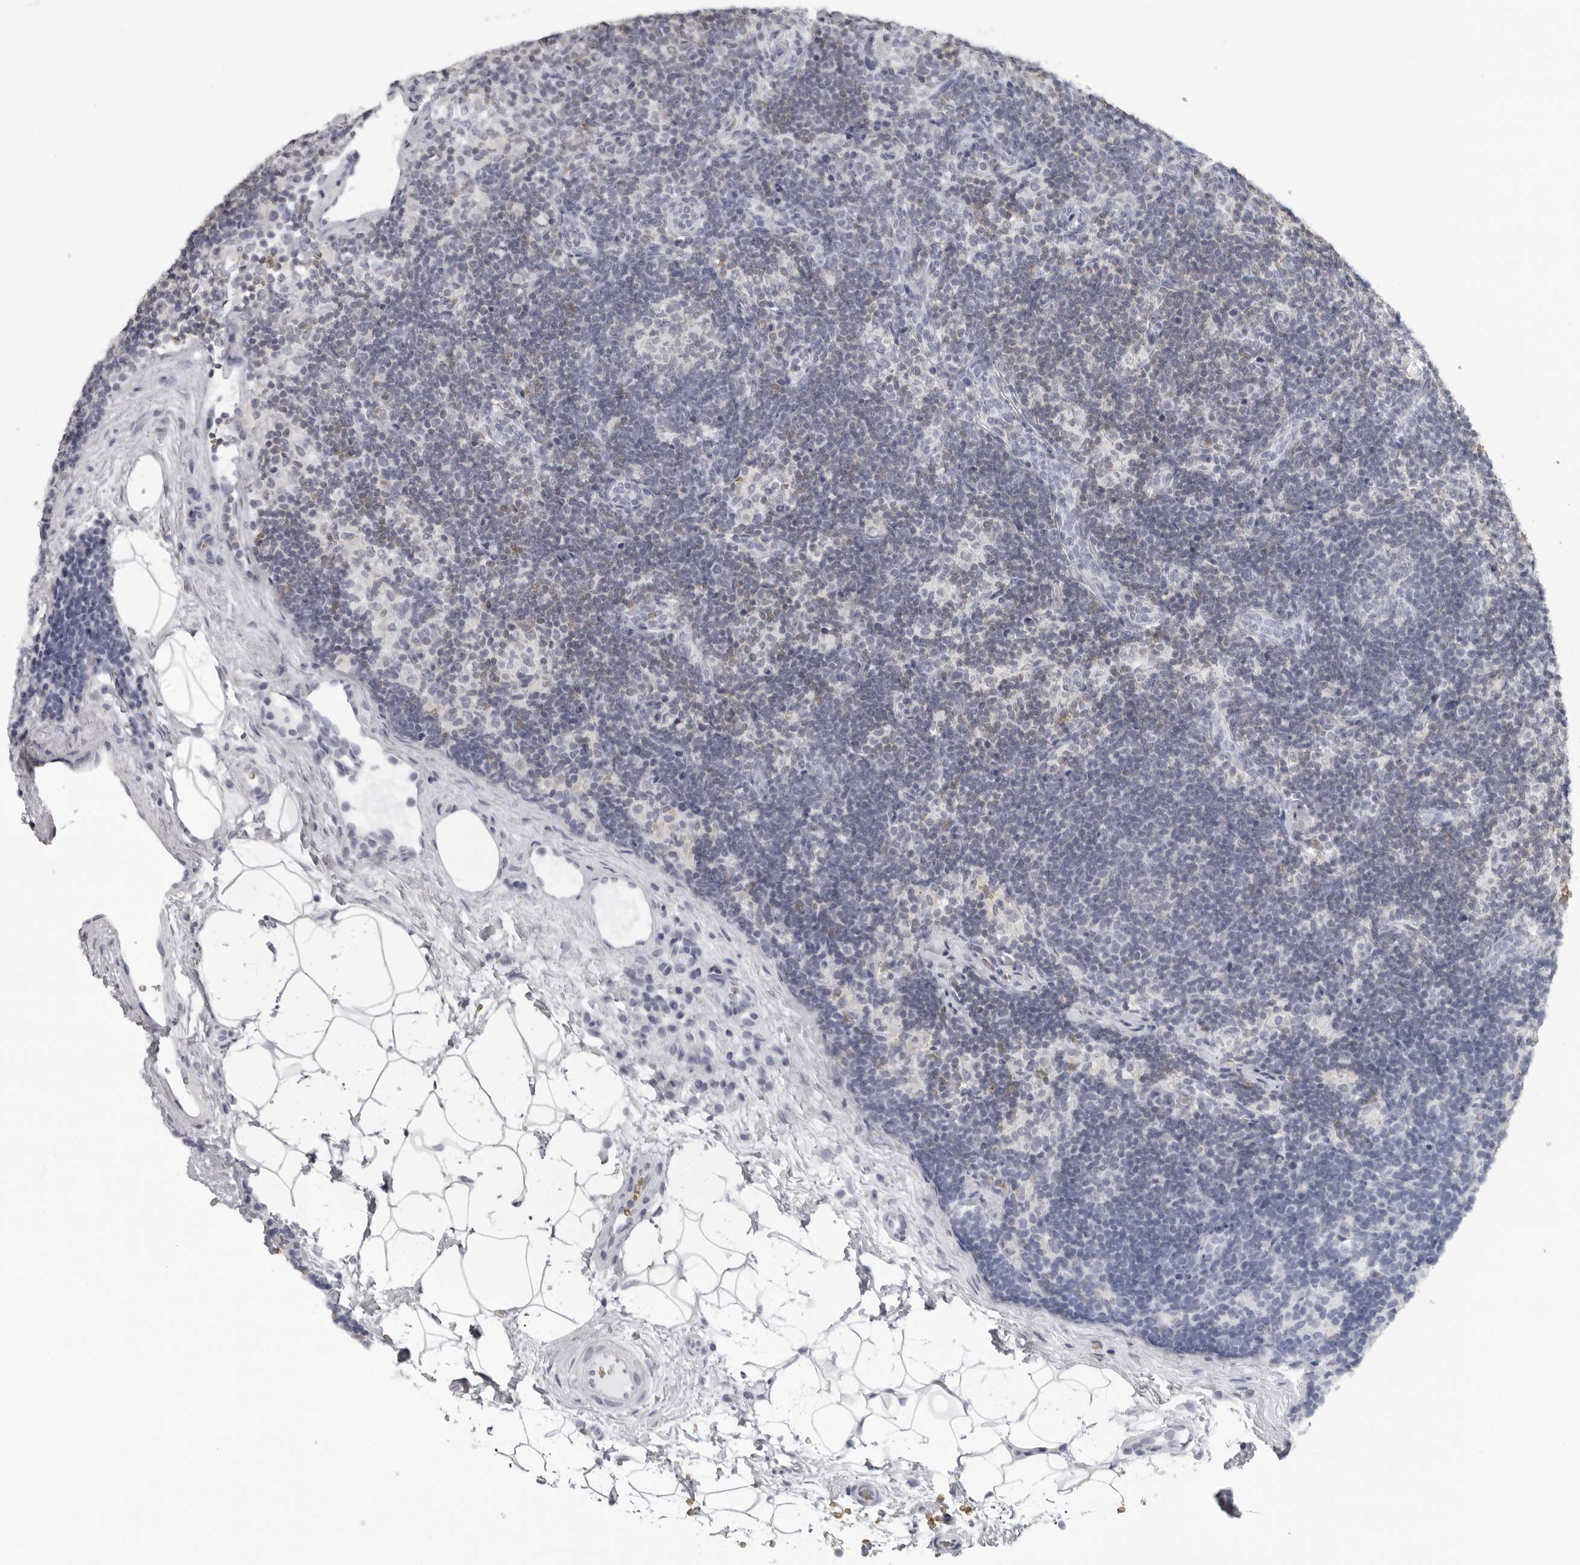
{"staining": {"intensity": "negative", "quantity": "none", "location": "none"}, "tissue": "lymph node", "cell_type": "Germinal center cells", "image_type": "normal", "snomed": [{"axis": "morphology", "description": "Normal tissue, NOS"}, {"axis": "topography", "description": "Lymph node"}], "caption": "Immunohistochemistry (IHC) of normal human lymph node shows no expression in germinal center cells.", "gene": "EPB41", "patient": {"sex": "female", "age": 22}}